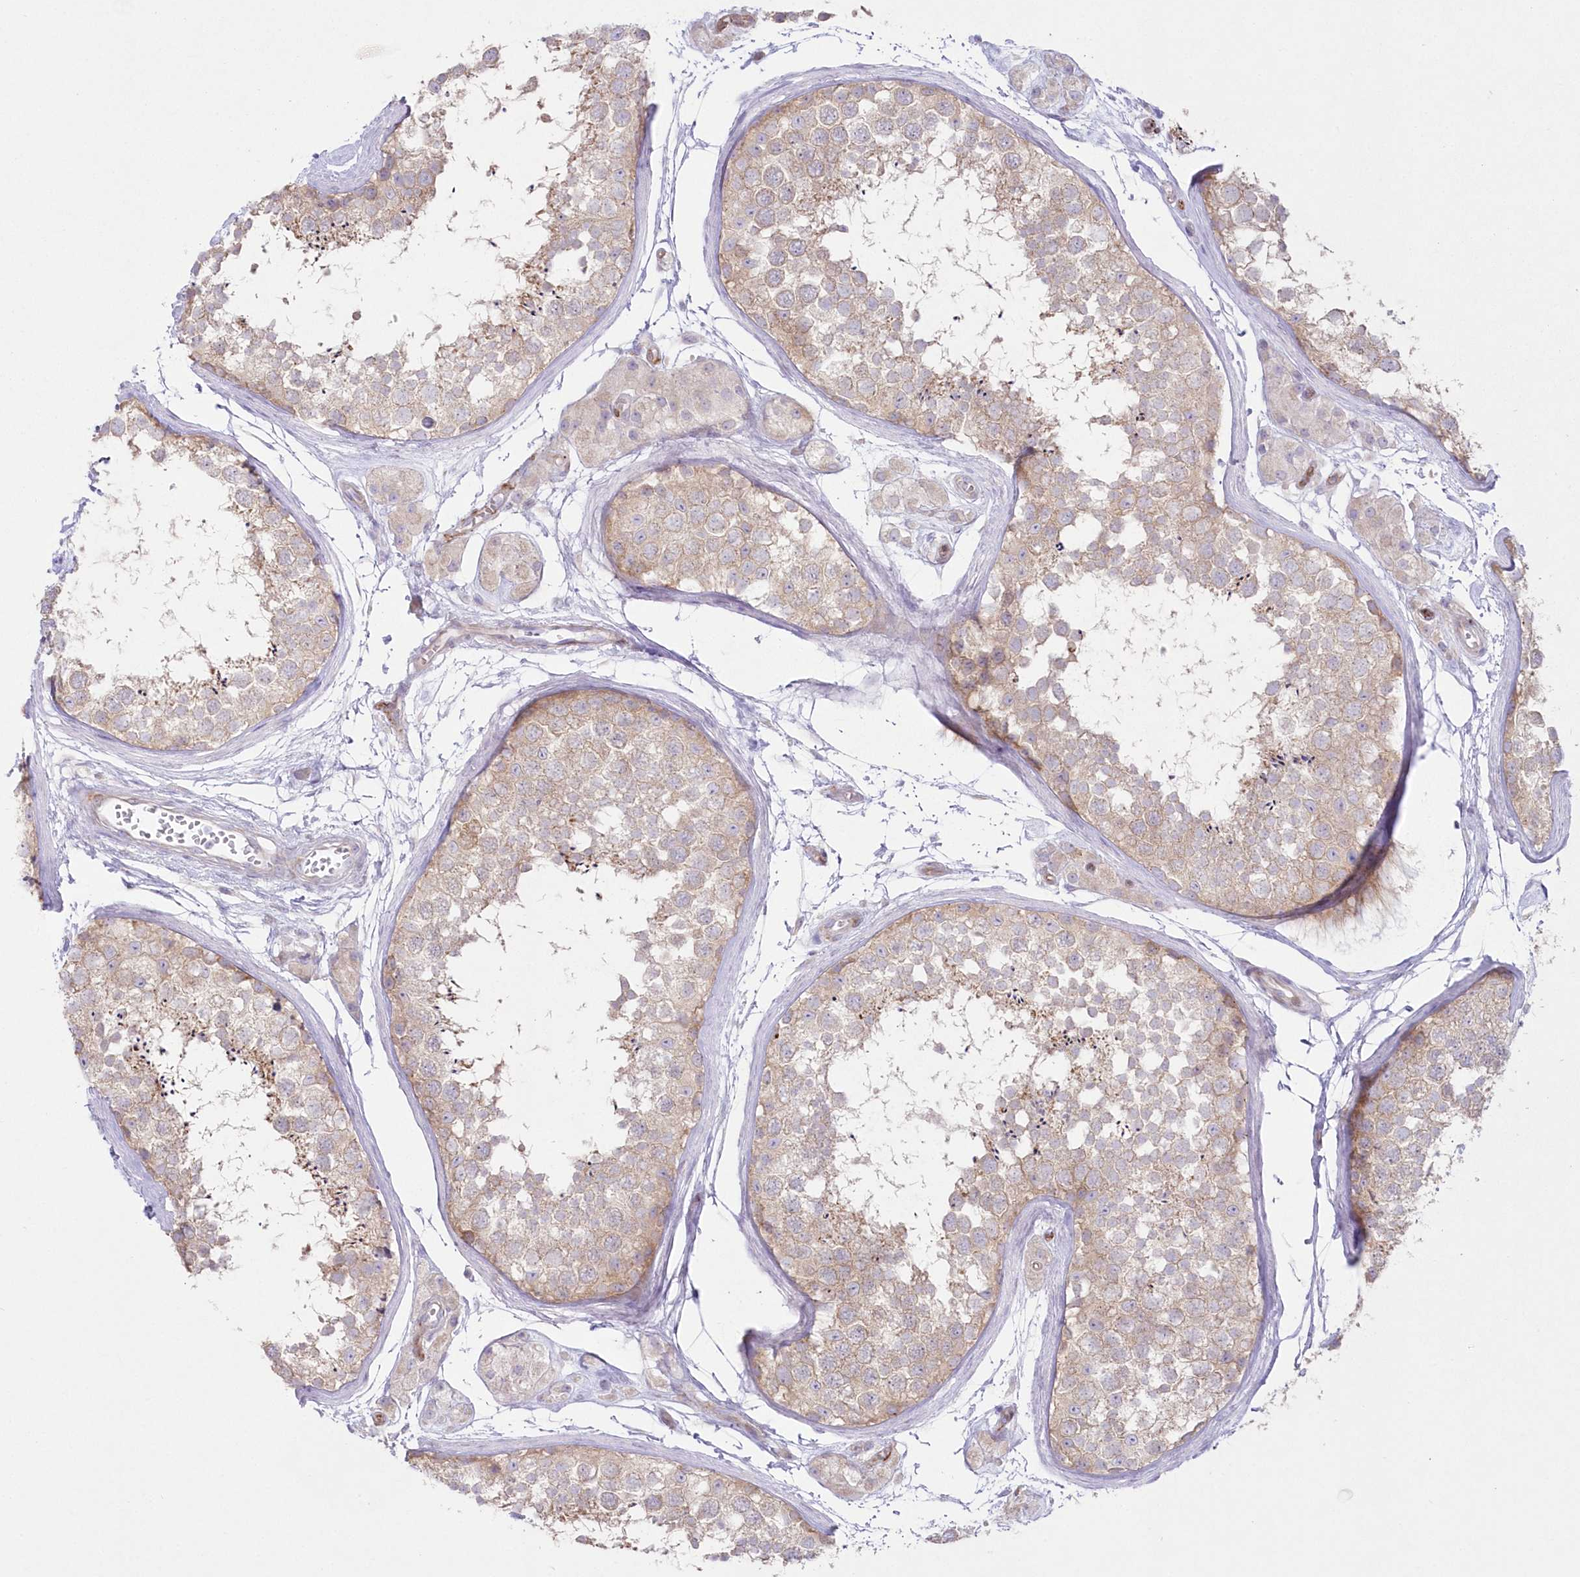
{"staining": {"intensity": "weak", "quantity": ">75%", "location": "cytoplasmic/membranous"}, "tissue": "testis", "cell_type": "Cells in seminiferous ducts", "image_type": "normal", "snomed": [{"axis": "morphology", "description": "Normal tissue, NOS"}, {"axis": "topography", "description": "Testis"}], "caption": "Protein staining by immunohistochemistry (IHC) demonstrates weak cytoplasmic/membranous expression in approximately >75% of cells in seminiferous ducts in benign testis.", "gene": "ZNF843", "patient": {"sex": "male", "age": 56}}